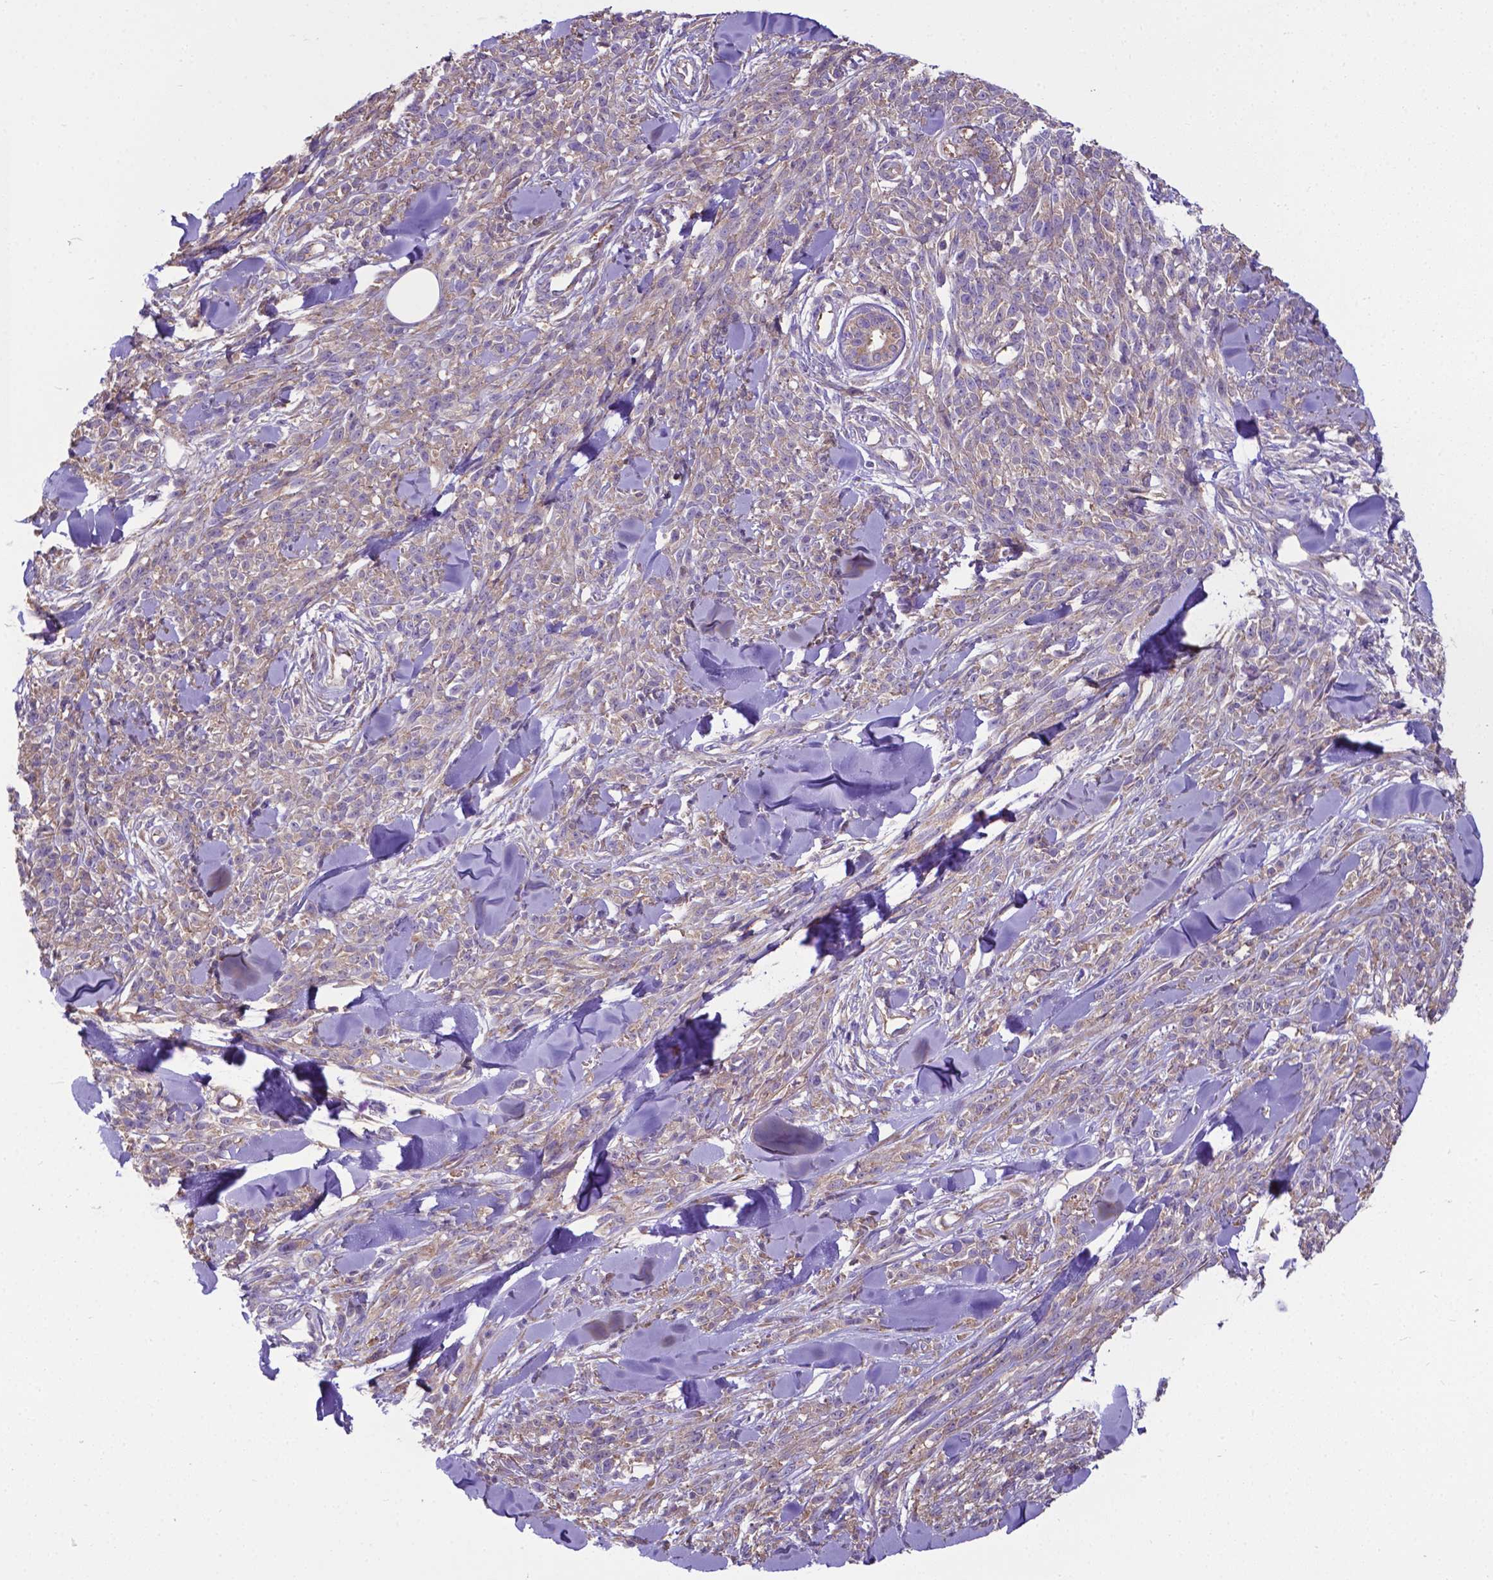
{"staining": {"intensity": "weak", "quantity": ">75%", "location": "cytoplasmic/membranous"}, "tissue": "melanoma", "cell_type": "Tumor cells", "image_type": "cancer", "snomed": [{"axis": "morphology", "description": "Malignant melanoma, NOS"}, {"axis": "topography", "description": "Skin"}, {"axis": "topography", "description": "Skin of trunk"}], "caption": "Protein expression analysis of human malignant melanoma reveals weak cytoplasmic/membranous positivity in approximately >75% of tumor cells.", "gene": "RPL6", "patient": {"sex": "male", "age": 74}}